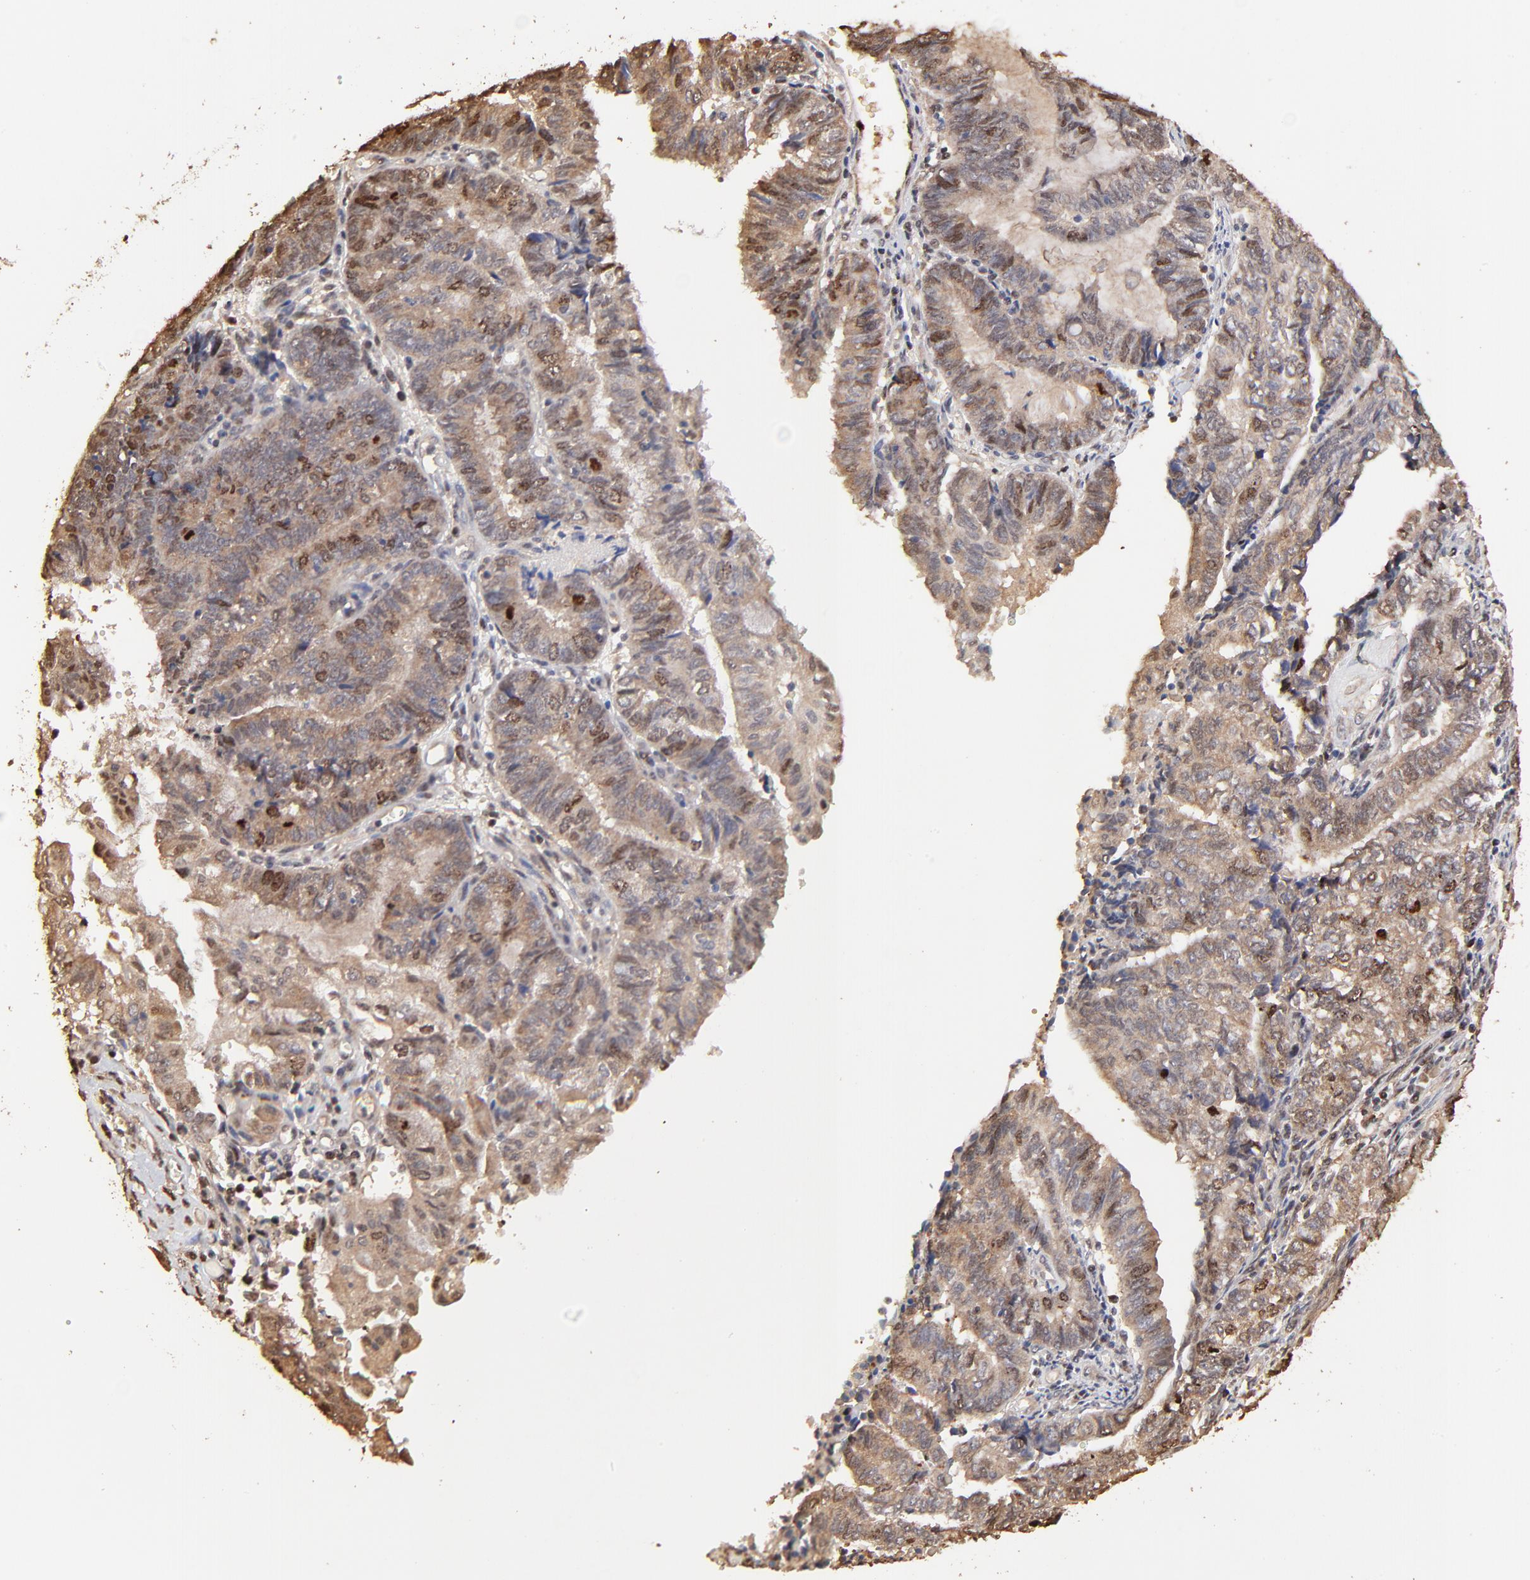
{"staining": {"intensity": "moderate", "quantity": "25%-75%", "location": "cytoplasmic/membranous,nuclear"}, "tissue": "endometrial cancer", "cell_type": "Tumor cells", "image_type": "cancer", "snomed": [{"axis": "morphology", "description": "Adenocarcinoma, NOS"}, {"axis": "topography", "description": "Uterus"}, {"axis": "topography", "description": "Endometrium"}], "caption": "A high-resolution micrograph shows immunohistochemistry staining of endometrial adenocarcinoma, which demonstrates moderate cytoplasmic/membranous and nuclear positivity in about 25%-75% of tumor cells.", "gene": "BIRC5", "patient": {"sex": "female", "age": 70}}